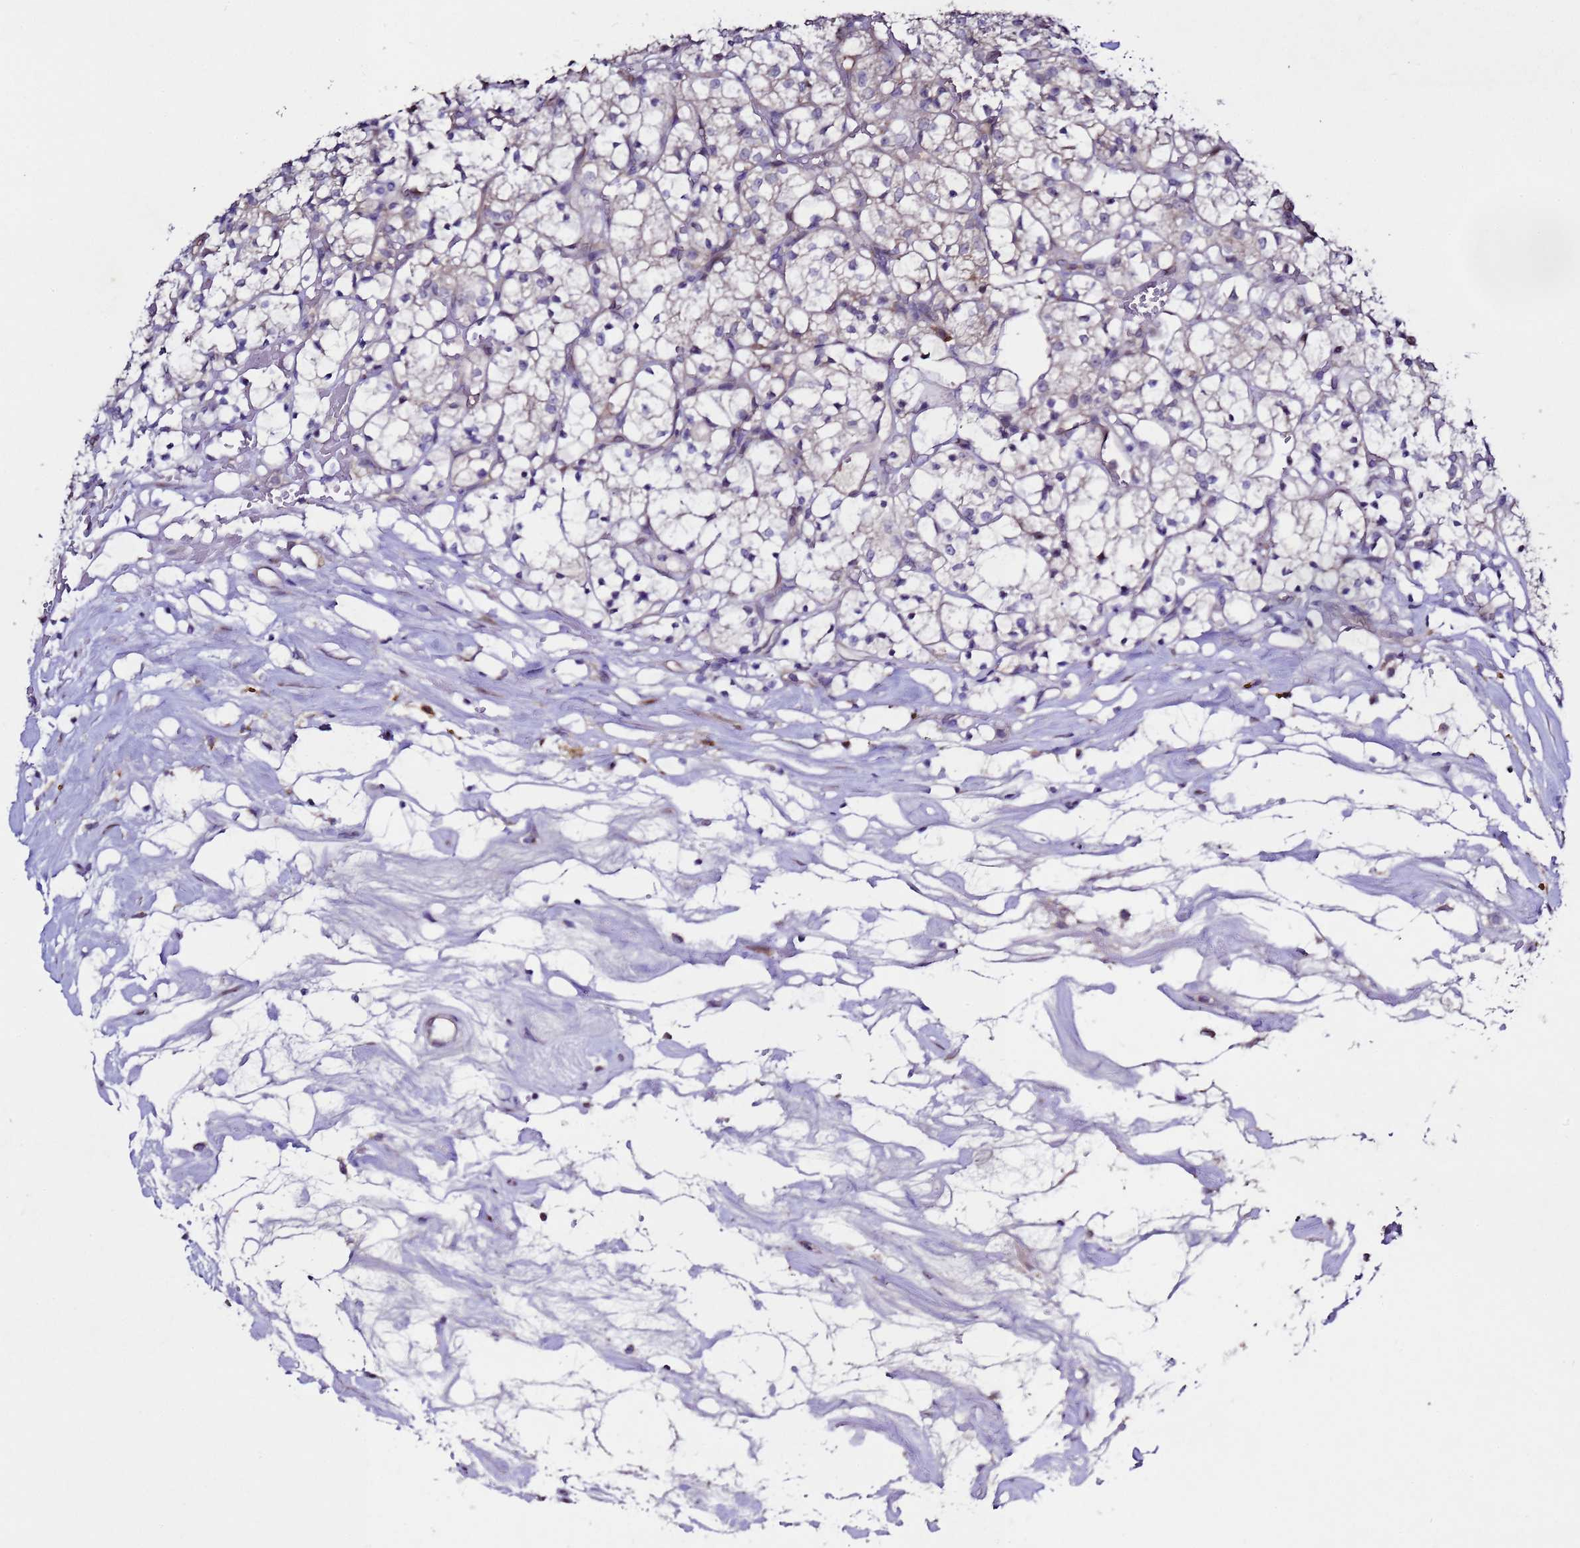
{"staining": {"intensity": "negative", "quantity": "none", "location": "none"}, "tissue": "renal cancer", "cell_type": "Tumor cells", "image_type": "cancer", "snomed": [{"axis": "morphology", "description": "Adenocarcinoma, NOS"}, {"axis": "topography", "description": "Kidney"}], "caption": "Immunohistochemistry (IHC) histopathology image of neoplastic tissue: renal cancer stained with DAB (3,3'-diaminobenzidine) displays no significant protein positivity in tumor cells. Nuclei are stained in blue.", "gene": "ALG3", "patient": {"sex": "female", "age": 69}}